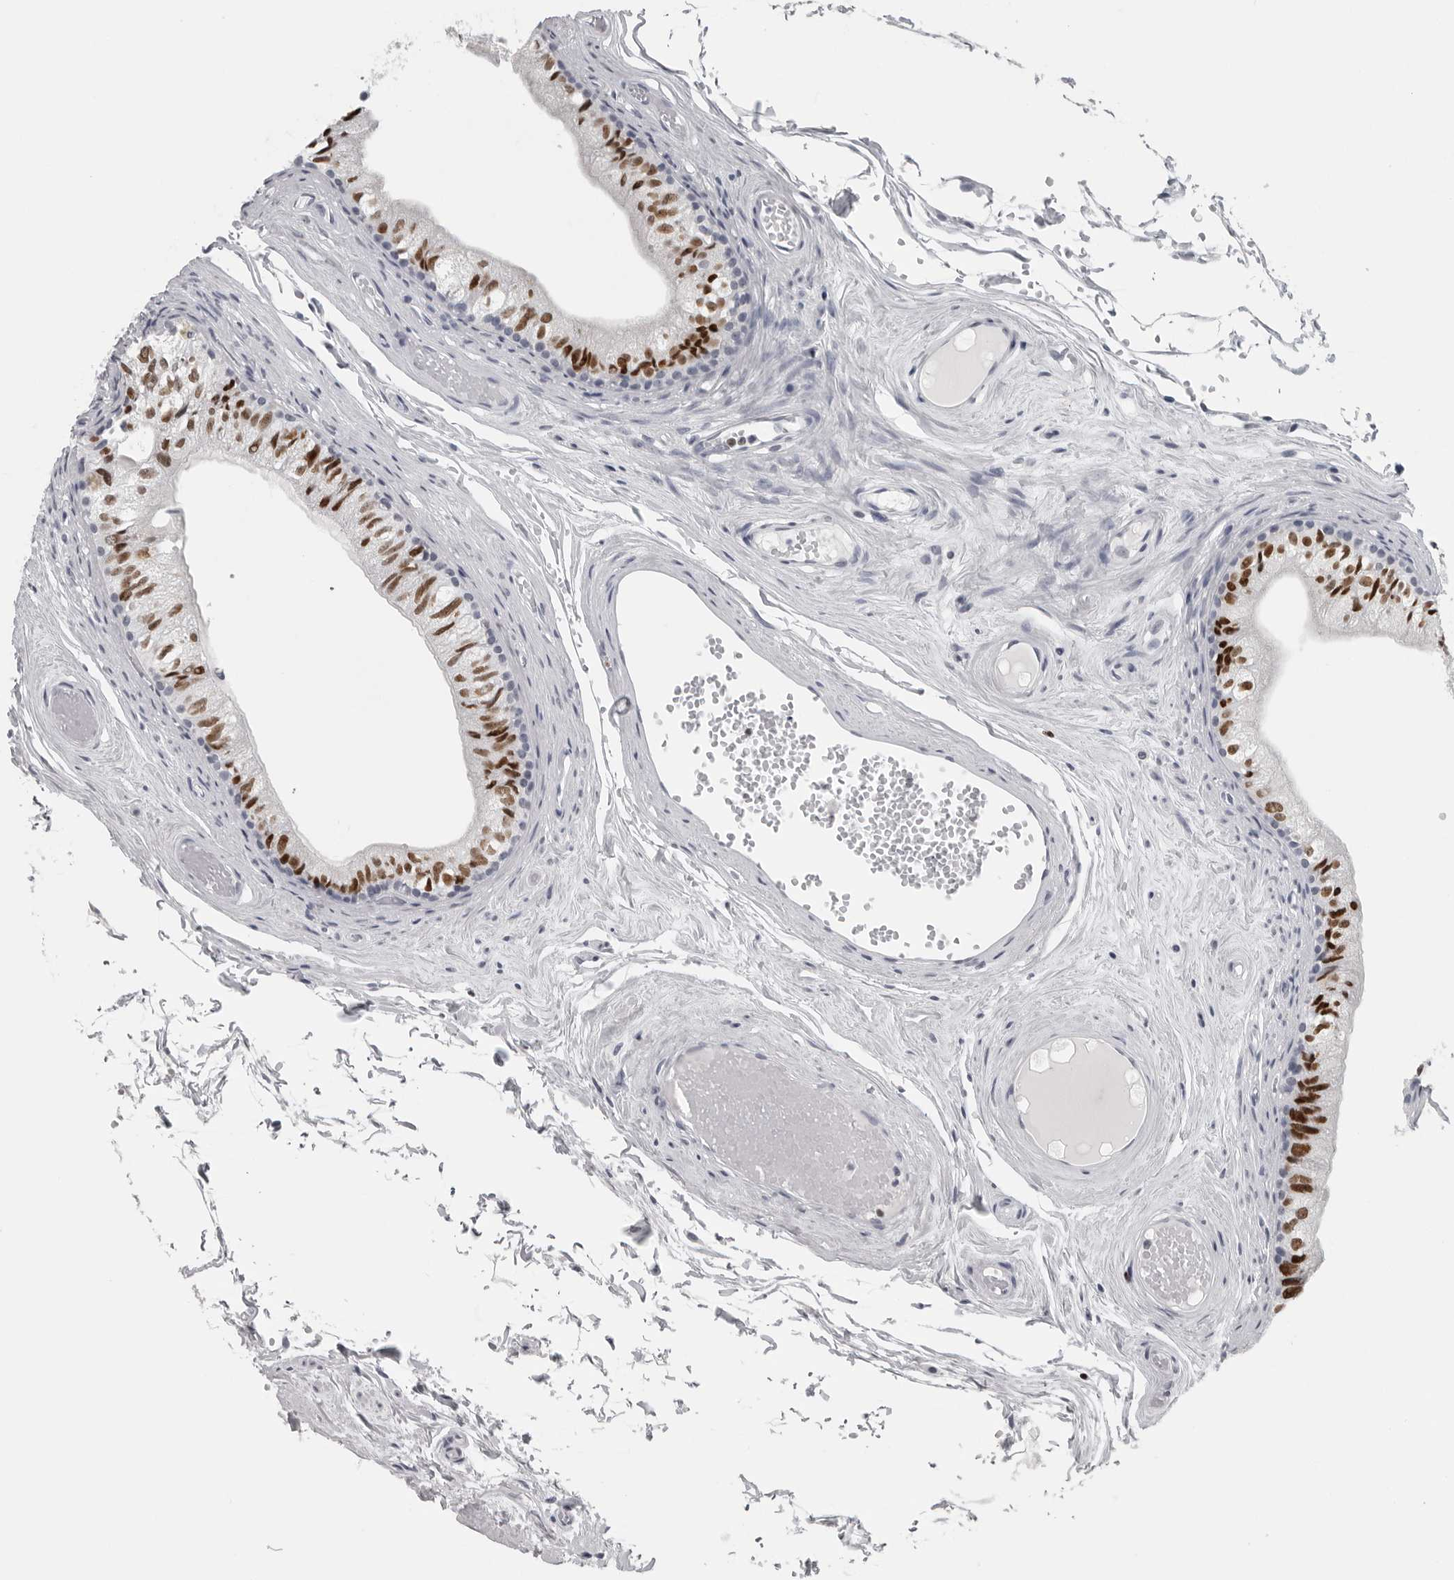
{"staining": {"intensity": "strong", "quantity": "<25%", "location": "nuclear"}, "tissue": "epididymis", "cell_type": "Glandular cells", "image_type": "normal", "snomed": [{"axis": "morphology", "description": "Normal tissue, NOS"}, {"axis": "topography", "description": "Epididymis"}], "caption": "The micrograph exhibits staining of benign epididymis, revealing strong nuclear protein positivity (brown color) within glandular cells.", "gene": "SATB2", "patient": {"sex": "male", "age": 79}}